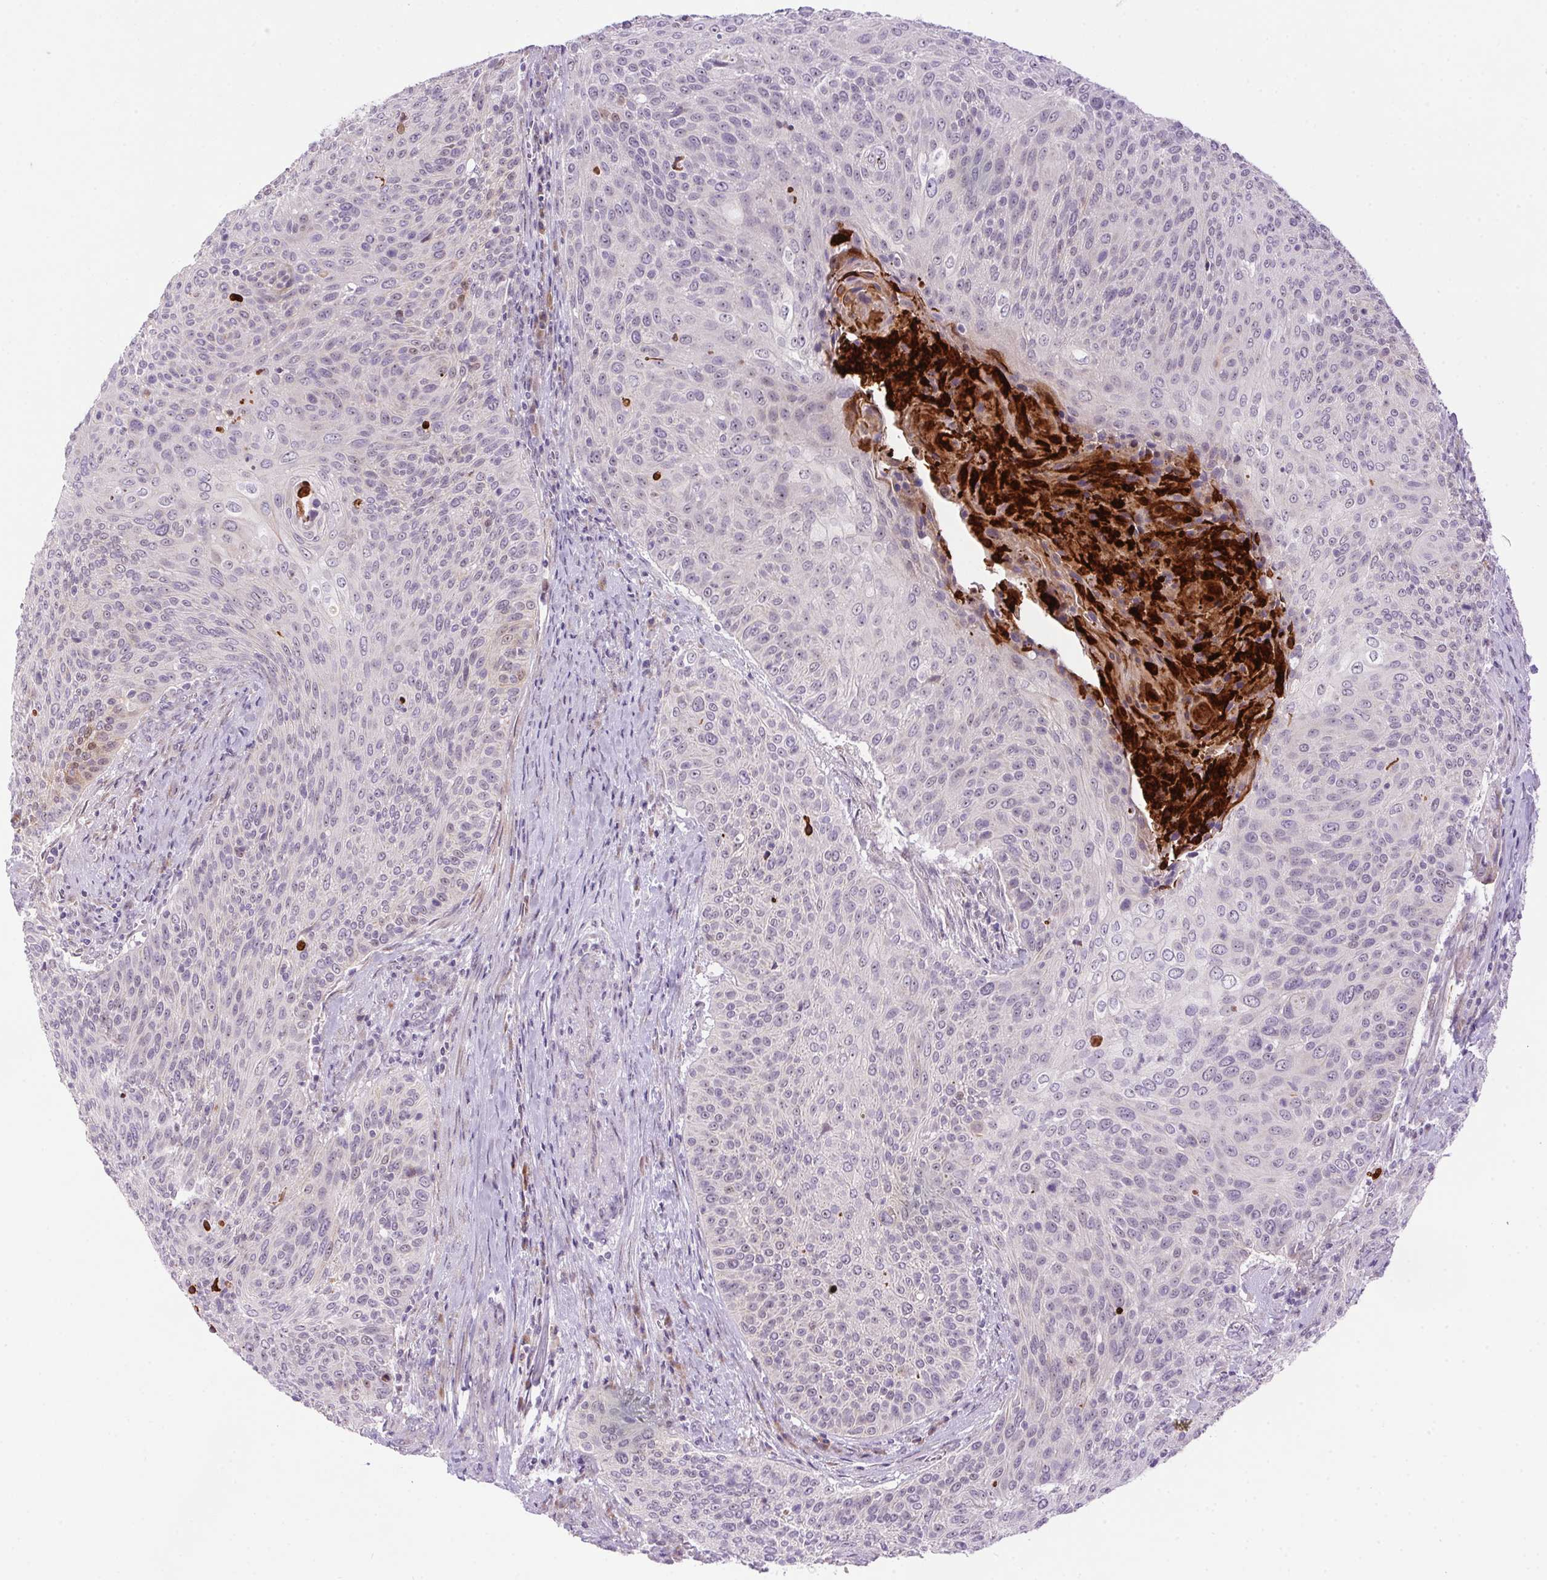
{"staining": {"intensity": "negative", "quantity": "none", "location": "none"}, "tissue": "cervical cancer", "cell_type": "Tumor cells", "image_type": "cancer", "snomed": [{"axis": "morphology", "description": "Squamous cell carcinoma, NOS"}, {"axis": "topography", "description": "Cervix"}], "caption": "Immunohistochemical staining of human squamous cell carcinoma (cervical) demonstrates no significant positivity in tumor cells.", "gene": "LRRTM1", "patient": {"sex": "female", "age": 31}}